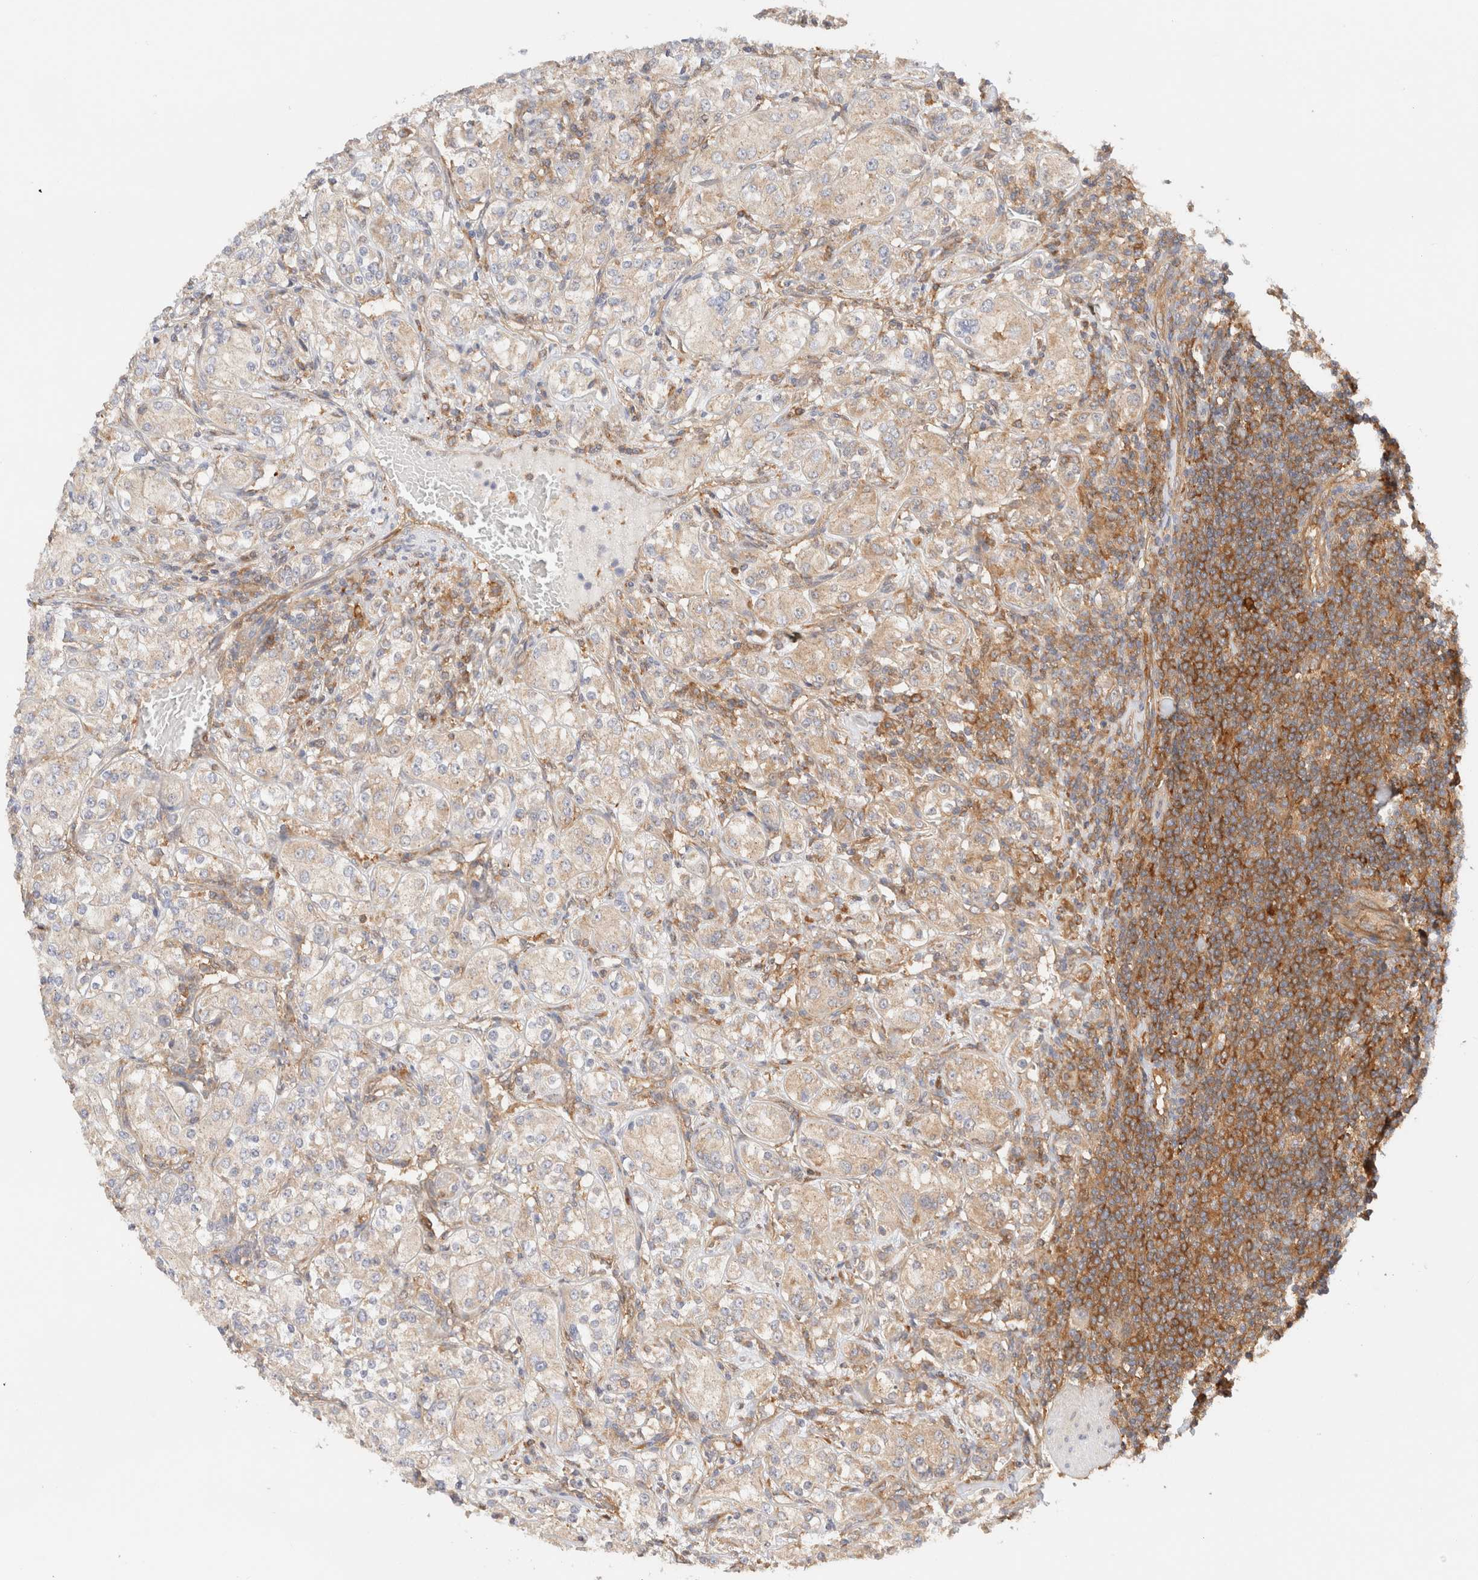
{"staining": {"intensity": "weak", "quantity": "25%-75%", "location": "cytoplasmic/membranous"}, "tissue": "renal cancer", "cell_type": "Tumor cells", "image_type": "cancer", "snomed": [{"axis": "morphology", "description": "Adenocarcinoma, NOS"}, {"axis": "topography", "description": "Kidney"}], "caption": "Immunohistochemistry (IHC) image of renal cancer stained for a protein (brown), which demonstrates low levels of weak cytoplasmic/membranous staining in about 25%-75% of tumor cells.", "gene": "RABEP1", "patient": {"sex": "male", "age": 77}}